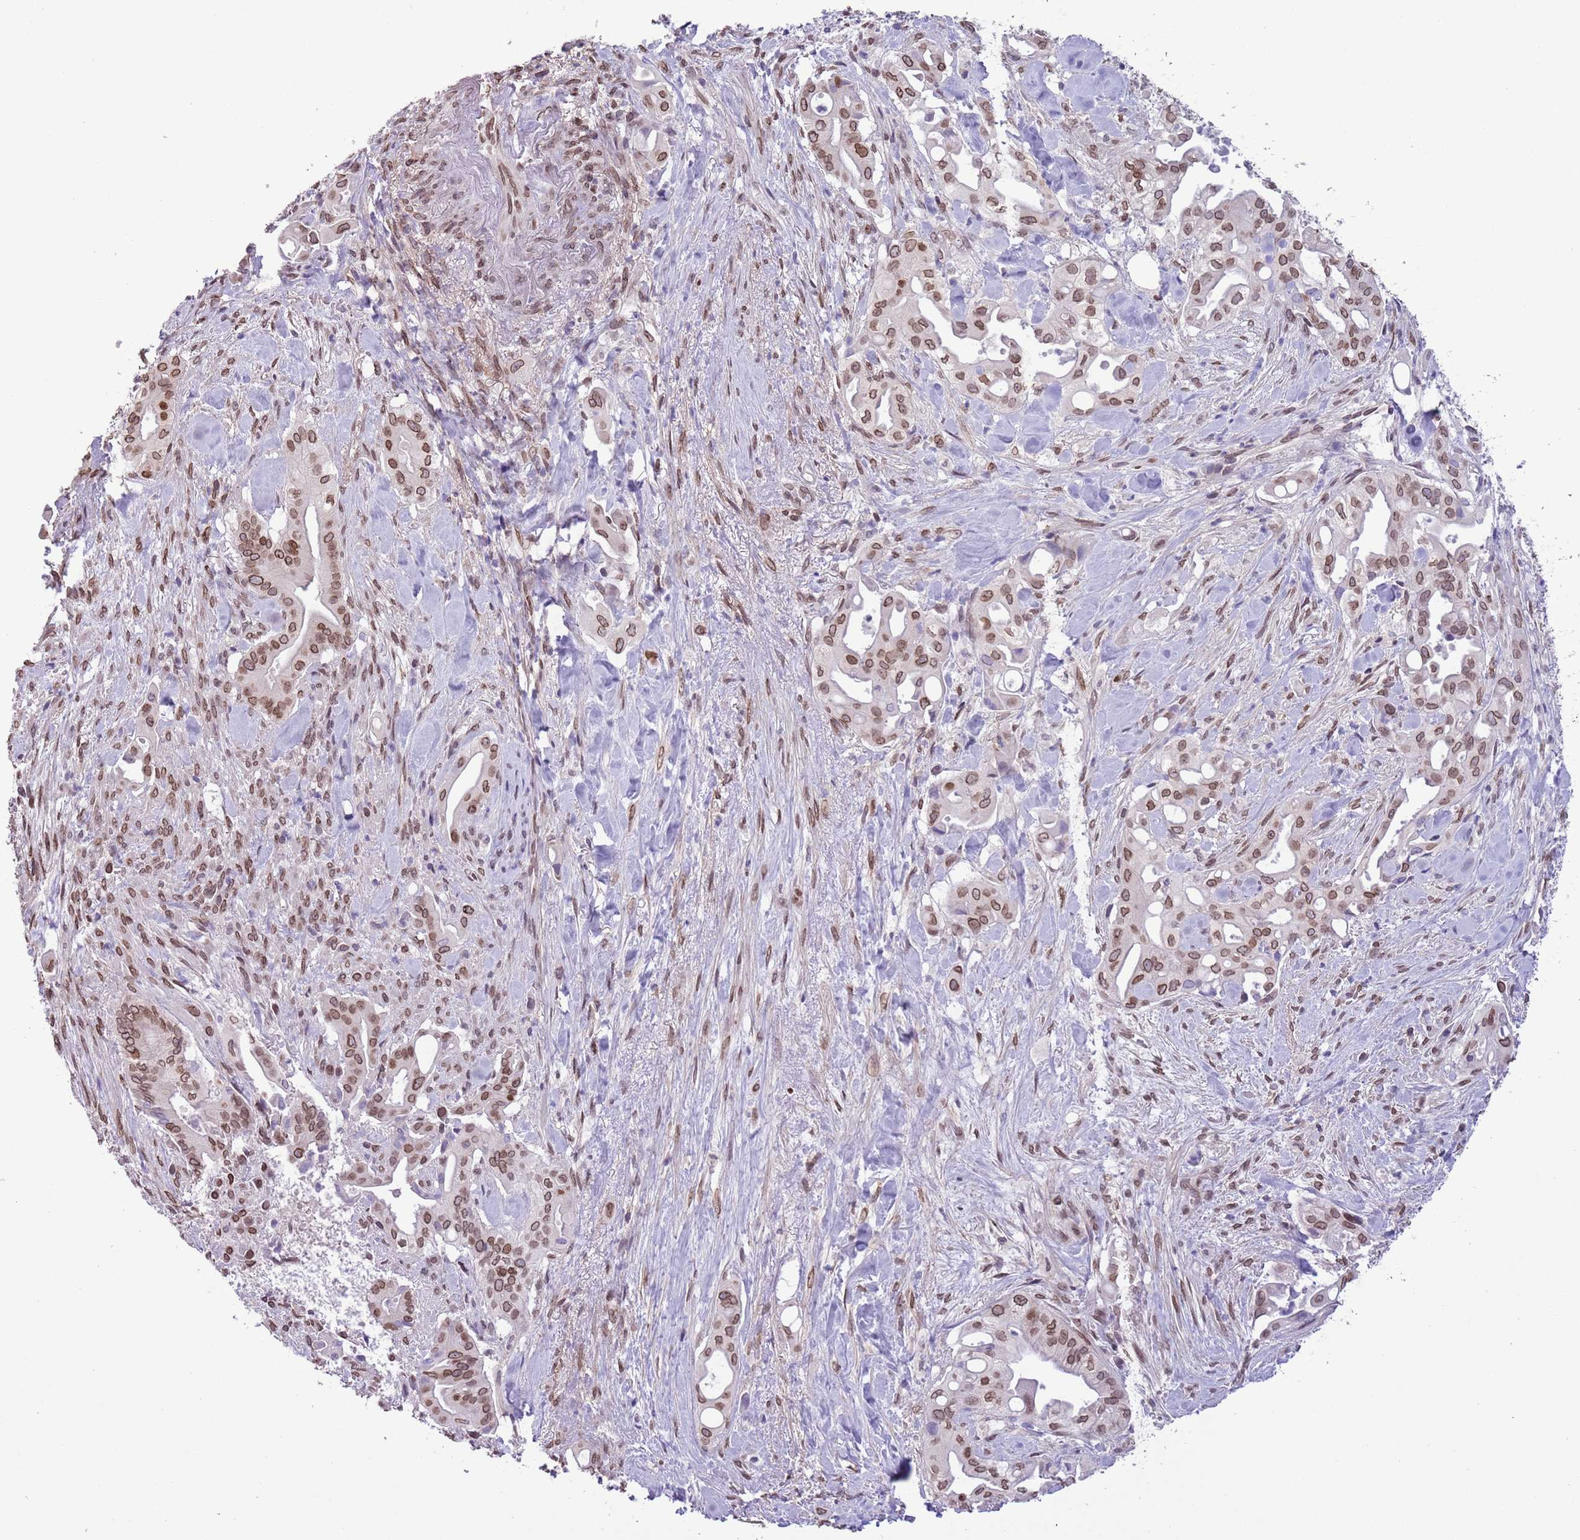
{"staining": {"intensity": "moderate", "quantity": ">75%", "location": "cytoplasmic/membranous,nuclear"}, "tissue": "liver cancer", "cell_type": "Tumor cells", "image_type": "cancer", "snomed": [{"axis": "morphology", "description": "Cholangiocarcinoma"}, {"axis": "topography", "description": "Liver"}], "caption": "Immunohistochemistry (DAB (3,3'-diaminobenzidine)) staining of human liver cholangiocarcinoma reveals moderate cytoplasmic/membranous and nuclear protein positivity in about >75% of tumor cells.", "gene": "ZGLP1", "patient": {"sex": "female", "age": 68}}